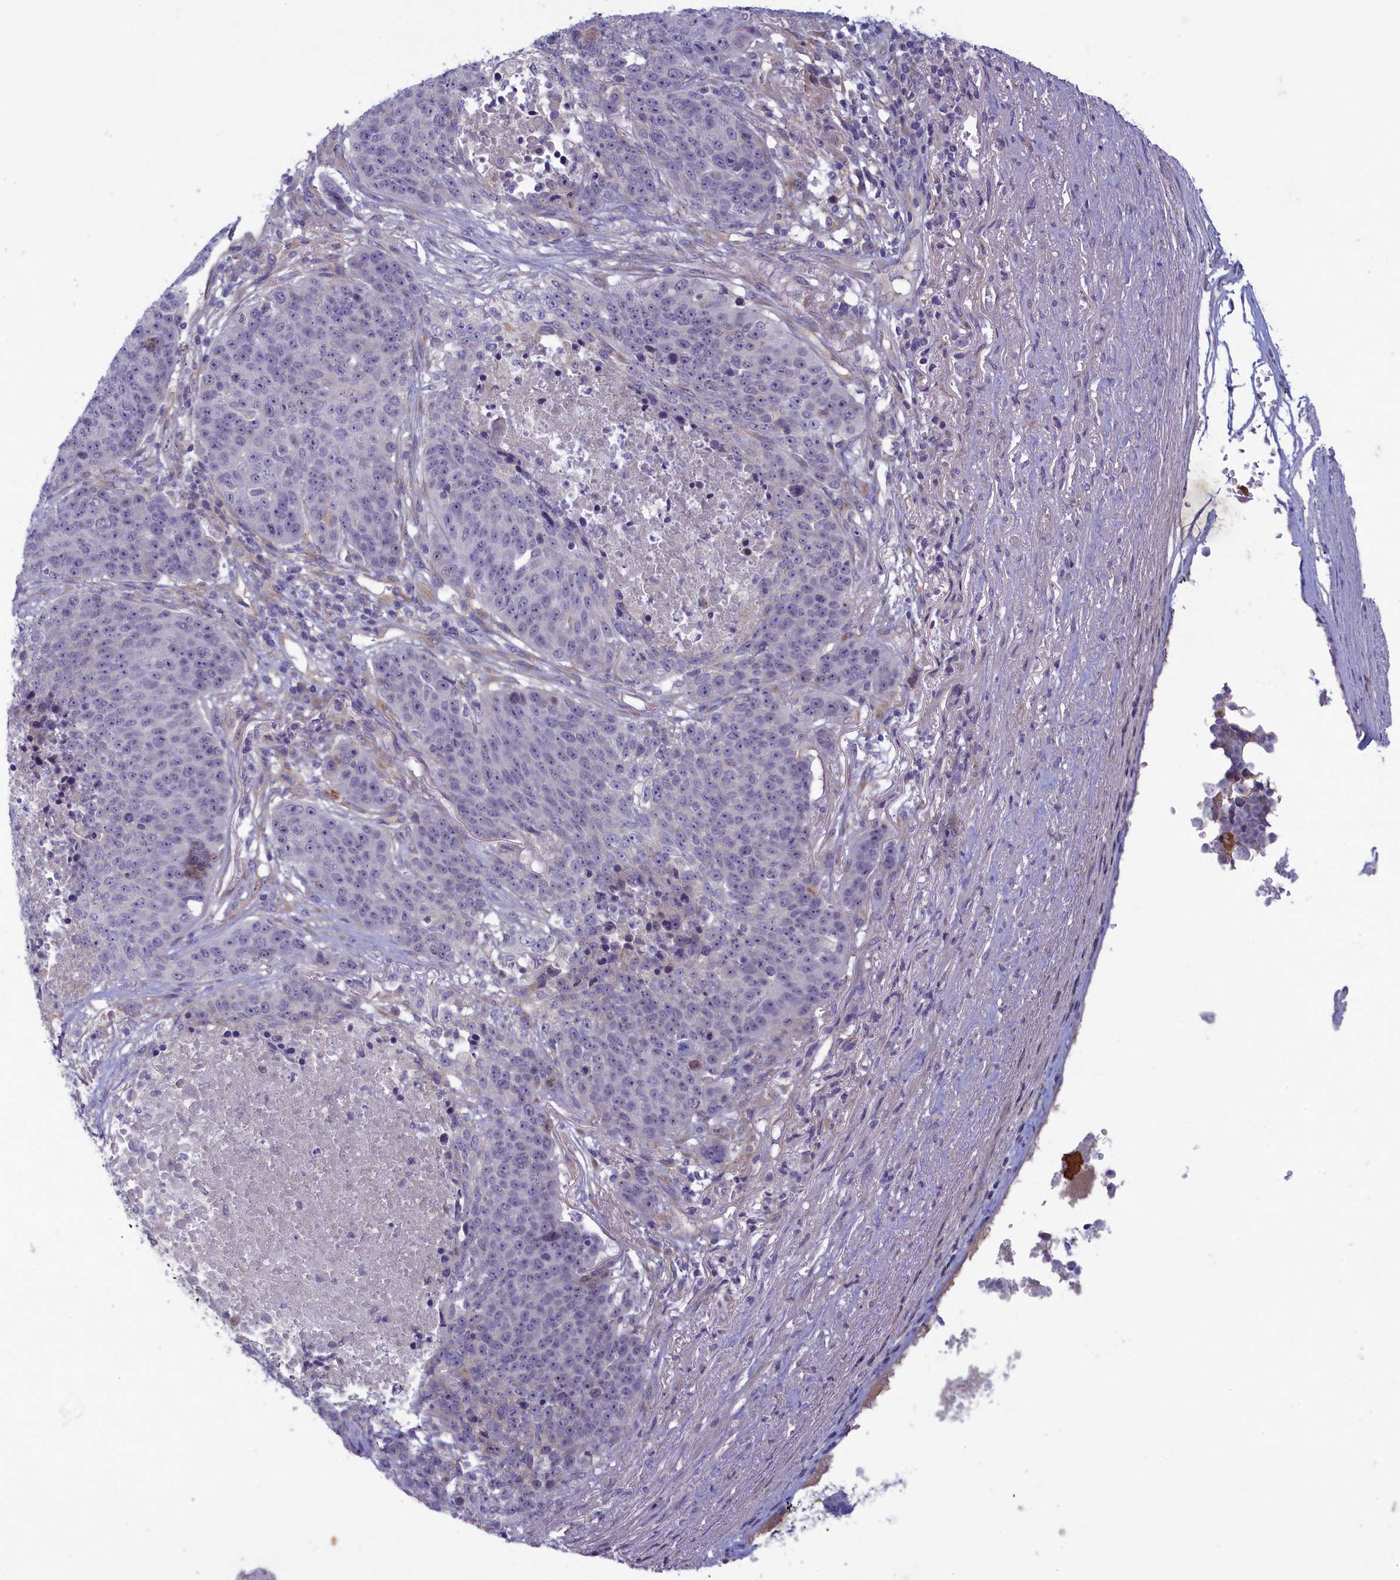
{"staining": {"intensity": "negative", "quantity": "none", "location": "none"}, "tissue": "lung cancer", "cell_type": "Tumor cells", "image_type": "cancer", "snomed": [{"axis": "morphology", "description": "Normal tissue, NOS"}, {"axis": "morphology", "description": "Squamous cell carcinoma, NOS"}, {"axis": "topography", "description": "Lymph node"}, {"axis": "topography", "description": "Lung"}], "caption": "Protein analysis of squamous cell carcinoma (lung) shows no significant staining in tumor cells. (IHC, brightfield microscopy, high magnification).", "gene": "PLEKHG6", "patient": {"sex": "male", "age": 66}}